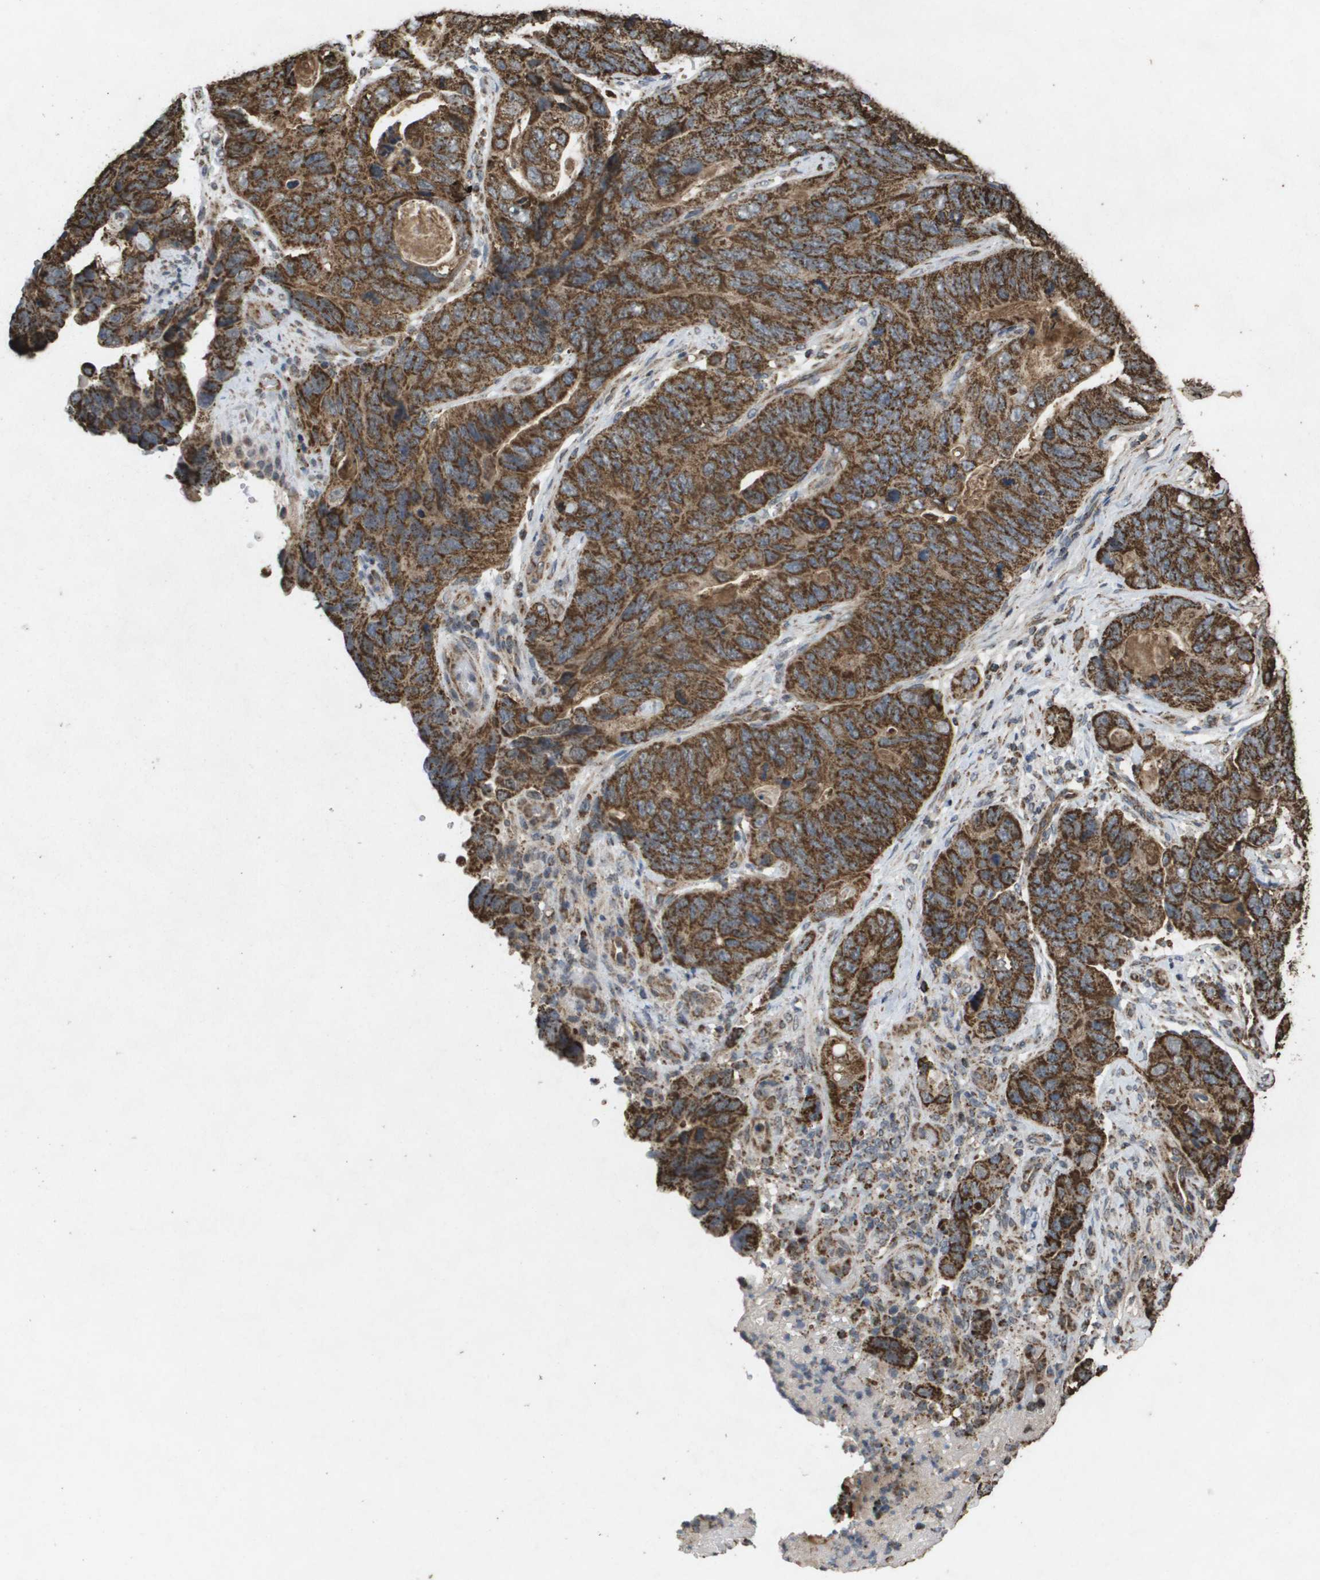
{"staining": {"intensity": "strong", "quantity": ">75%", "location": "cytoplasmic/membranous"}, "tissue": "stomach cancer", "cell_type": "Tumor cells", "image_type": "cancer", "snomed": [{"axis": "morphology", "description": "Adenocarcinoma, NOS"}, {"axis": "topography", "description": "Stomach"}], "caption": "An immunohistochemistry photomicrograph of tumor tissue is shown. Protein staining in brown shows strong cytoplasmic/membranous positivity in stomach cancer within tumor cells.", "gene": "HSPE1", "patient": {"sex": "female", "age": 89}}